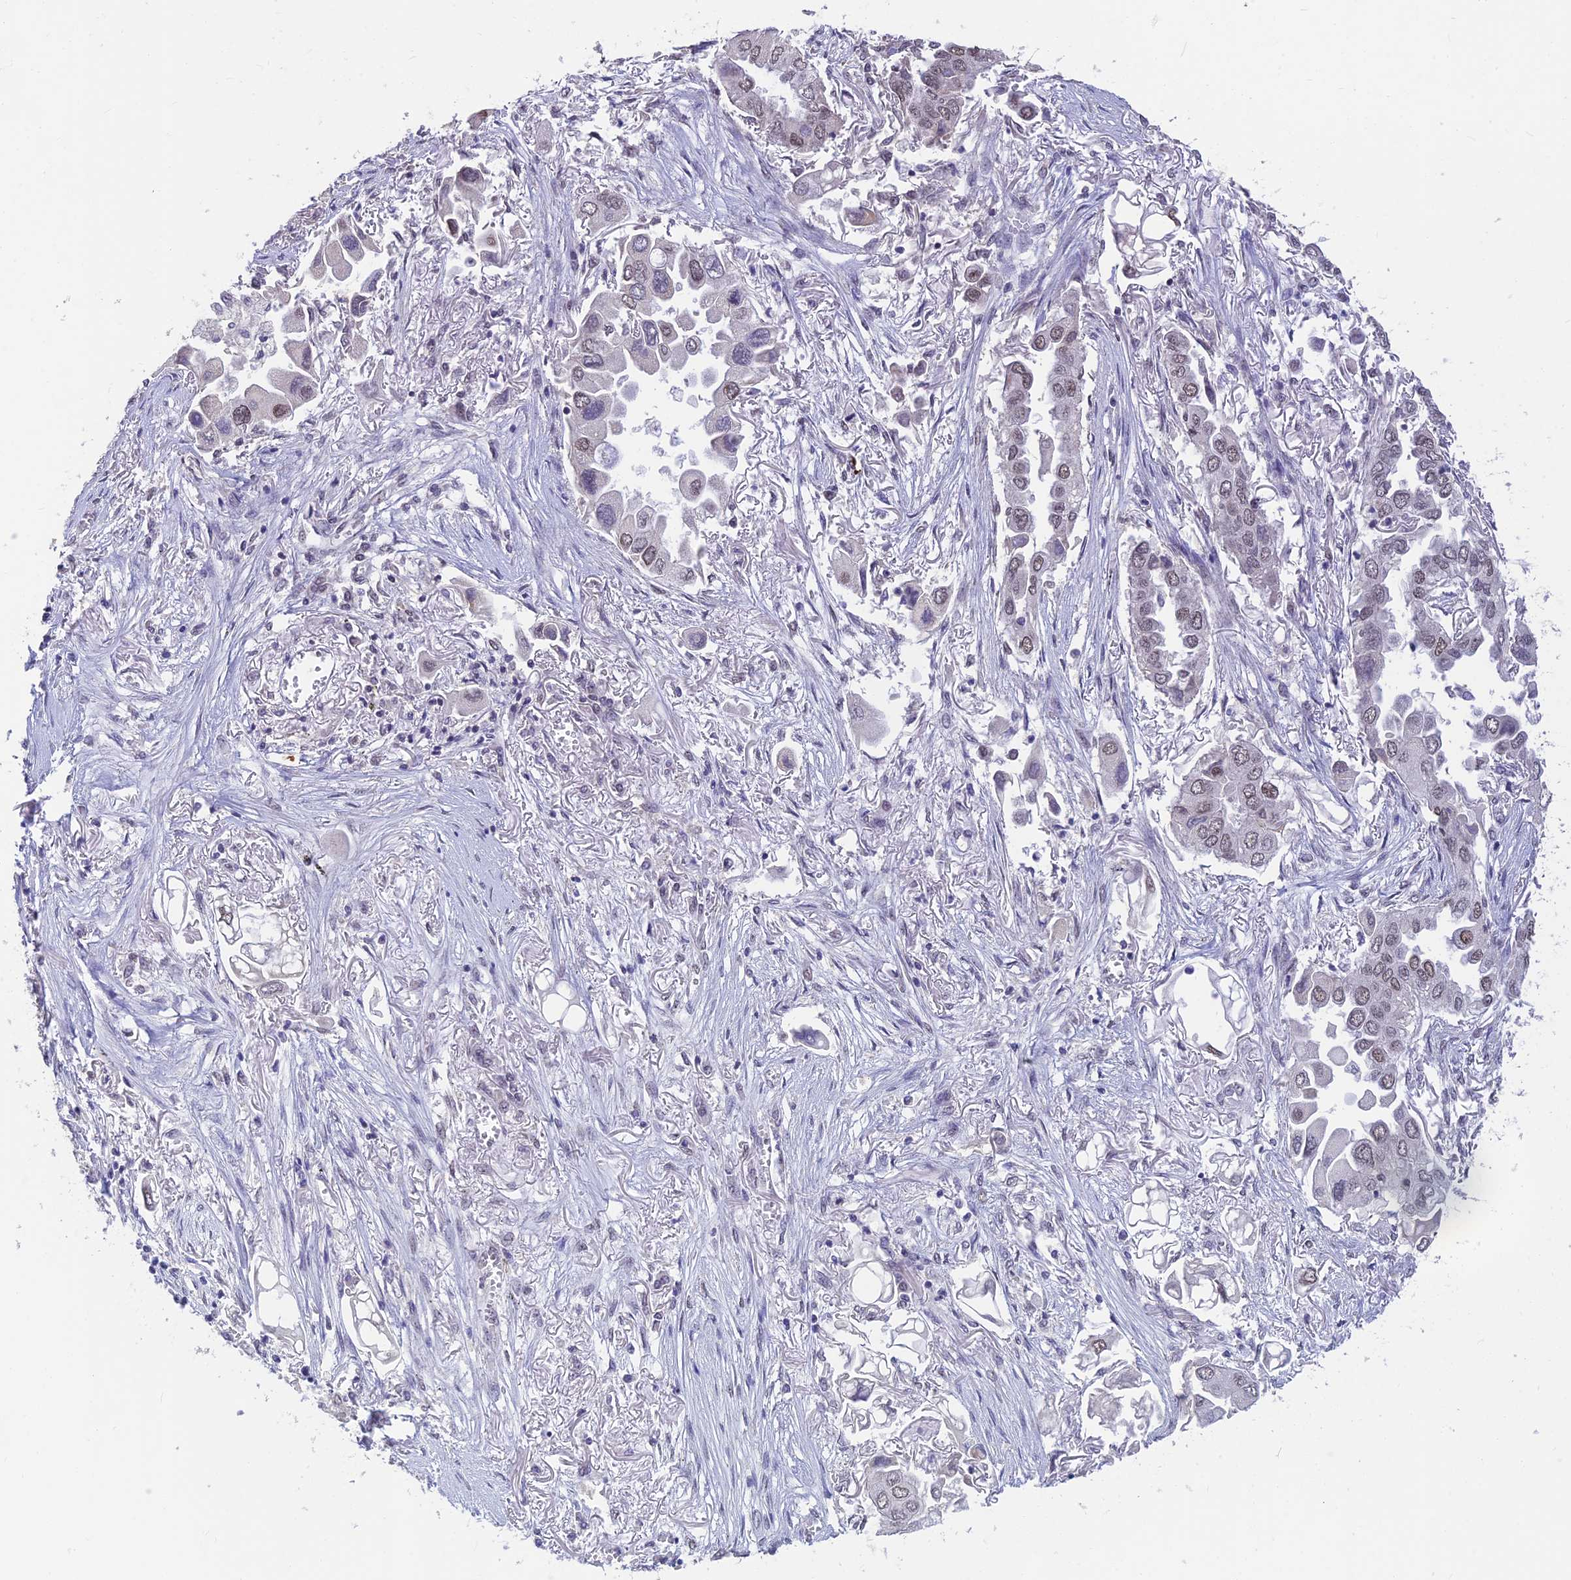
{"staining": {"intensity": "moderate", "quantity": "<25%", "location": "nuclear"}, "tissue": "lung cancer", "cell_type": "Tumor cells", "image_type": "cancer", "snomed": [{"axis": "morphology", "description": "Adenocarcinoma, NOS"}, {"axis": "topography", "description": "Lung"}], "caption": "Immunohistochemical staining of lung cancer displays low levels of moderate nuclear protein expression in about <25% of tumor cells.", "gene": "POLR1G", "patient": {"sex": "female", "age": 76}}